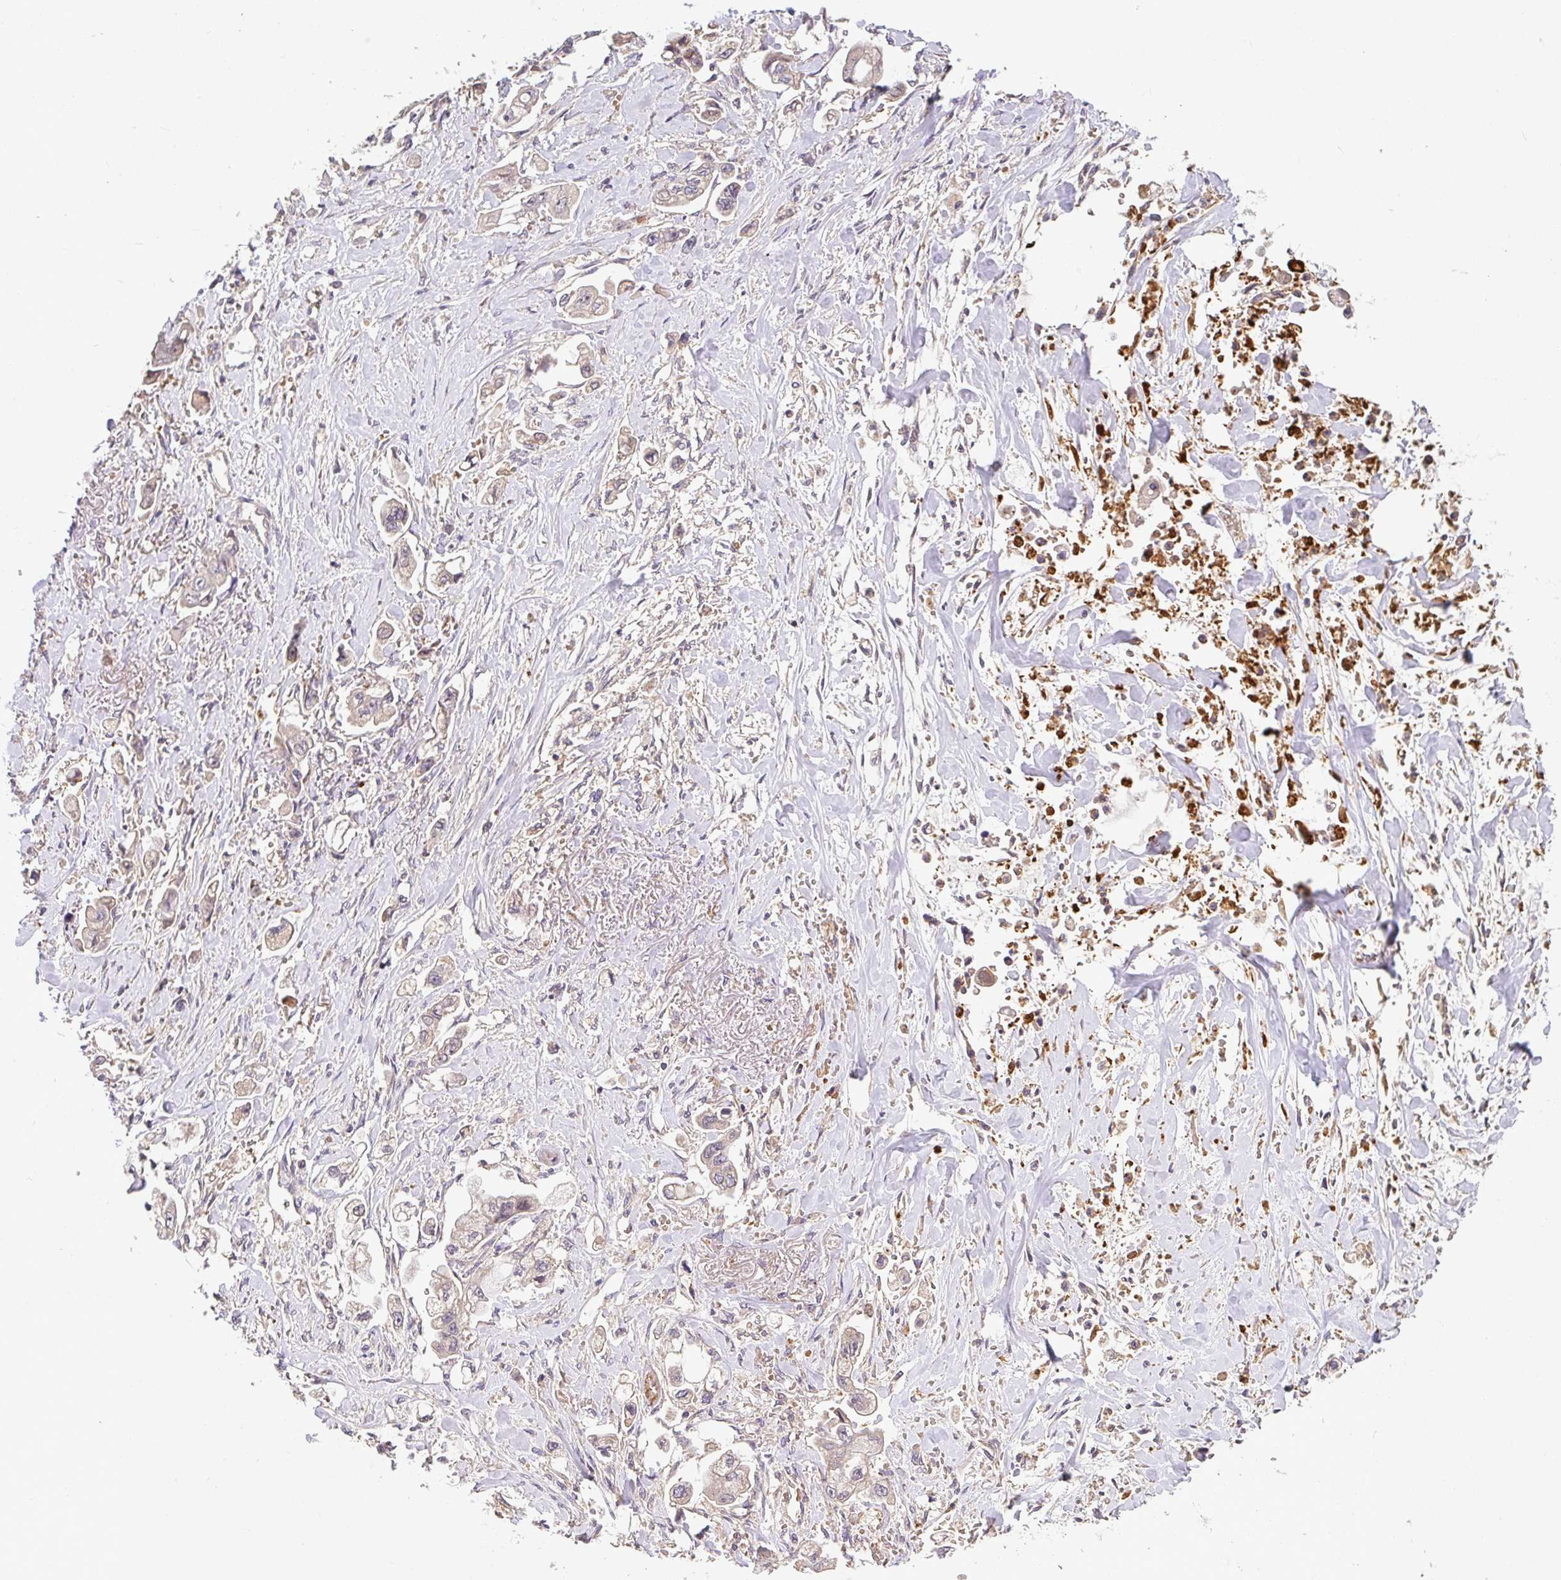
{"staining": {"intensity": "weak", "quantity": "<25%", "location": "nuclear"}, "tissue": "stomach cancer", "cell_type": "Tumor cells", "image_type": "cancer", "snomed": [{"axis": "morphology", "description": "Adenocarcinoma, NOS"}, {"axis": "topography", "description": "Stomach"}], "caption": "This is an IHC photomicrograph of adenocarcinoma (stomach). There is no staining in tumor cells.", "gene": "C1QTNF9B", "patient": {"sex": "male", "age": 62}}